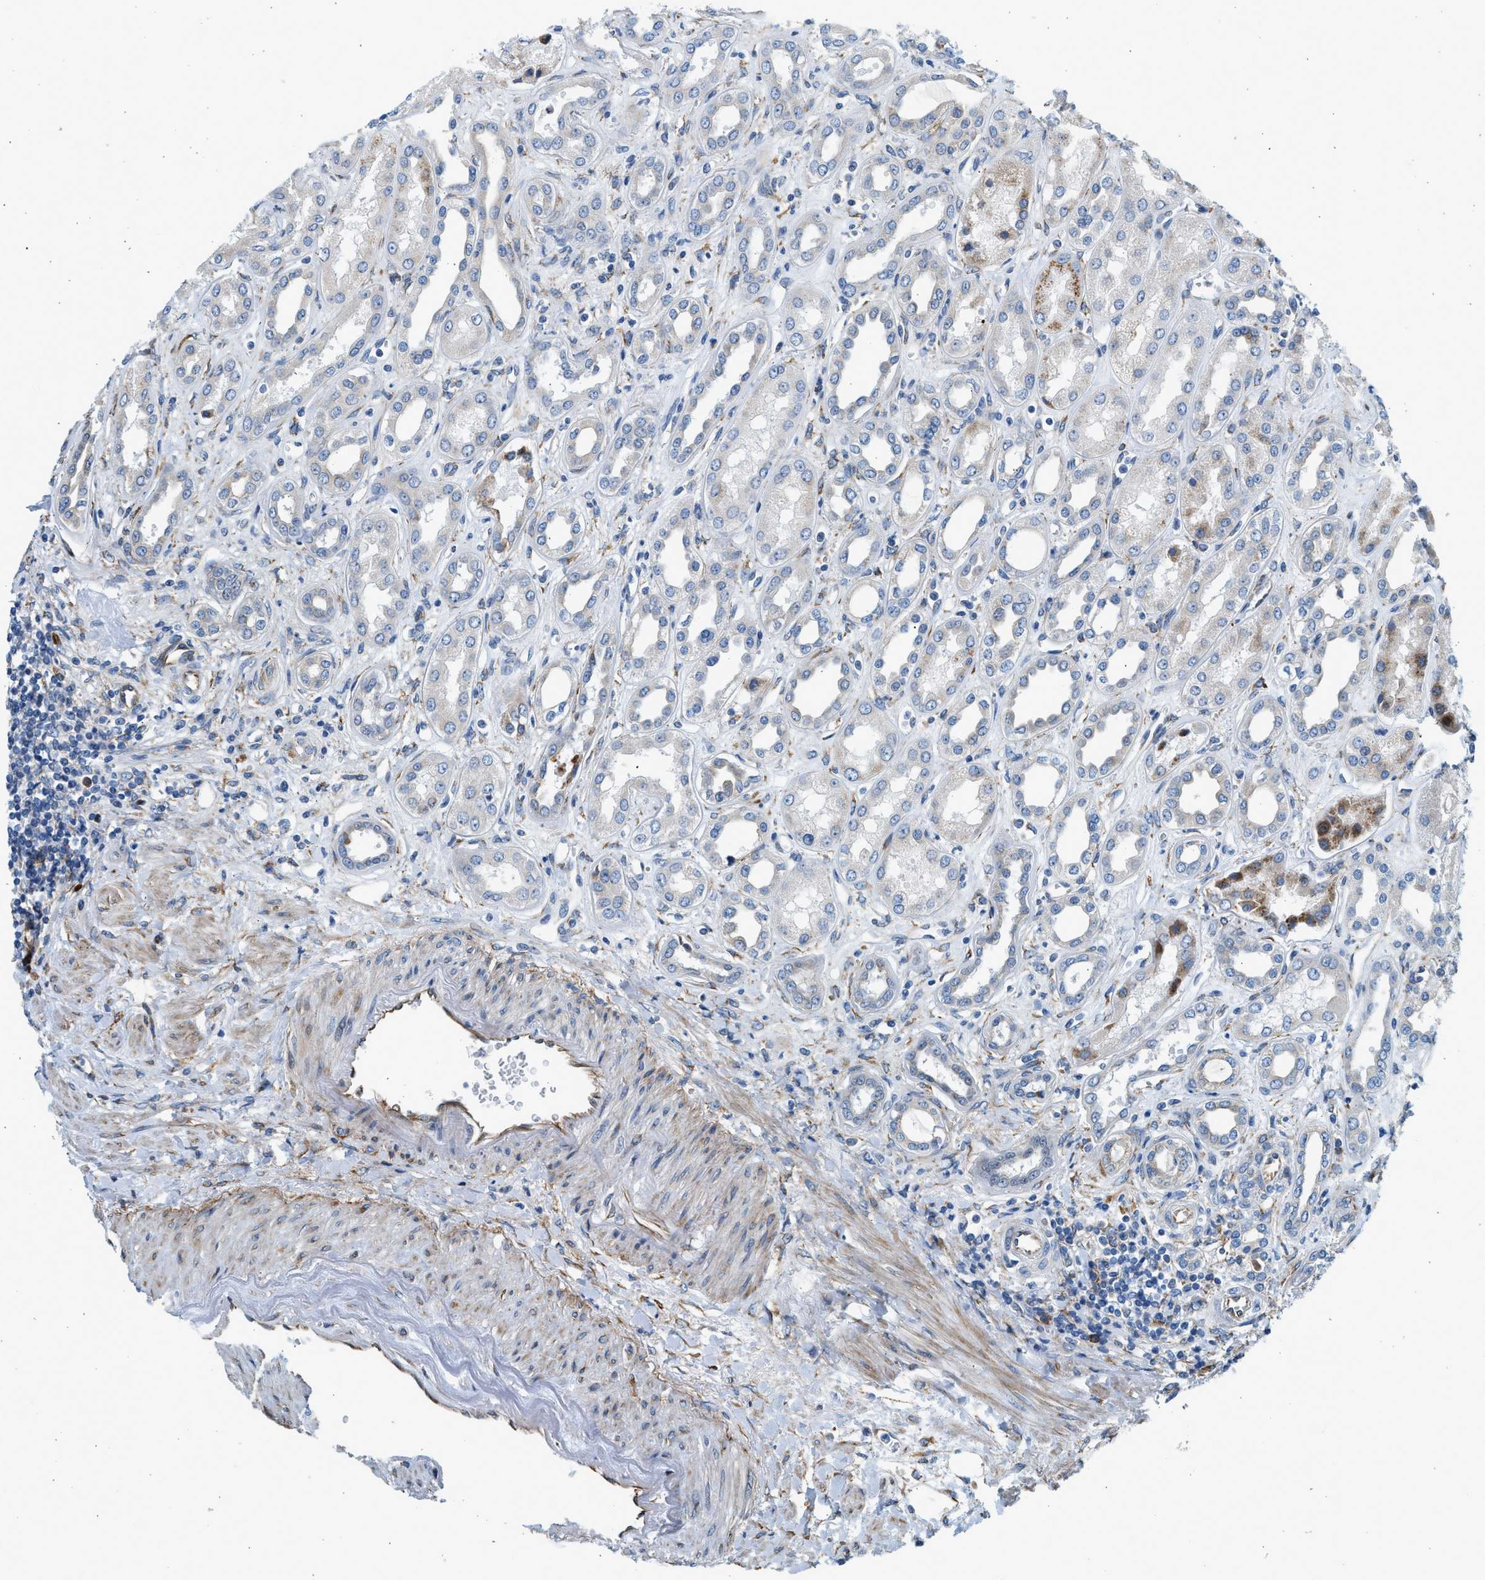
{"staining": {"intensity": "moderate", "quantity": "<25%", "location": "cytoplasmic/membranous"}, "tissue": "kidney", "cell_type": "Cells in glomeruli", "image_type": "normal", "snomed": [{"axis": "morphology", "description": "Normal tissue, NOS"}, {"axis": "topography", "description": "Kidney"}], "caption": "IHC of benign human kidney shows low levels of moderate cytoplasmic/membranous staining in about <25% of cells in glomeruli. The protein of interest is shown in brown color, while the nuclei are stained blue.", "gene": "CNTN6", "patient": {"sex": "male", "age": 59}}